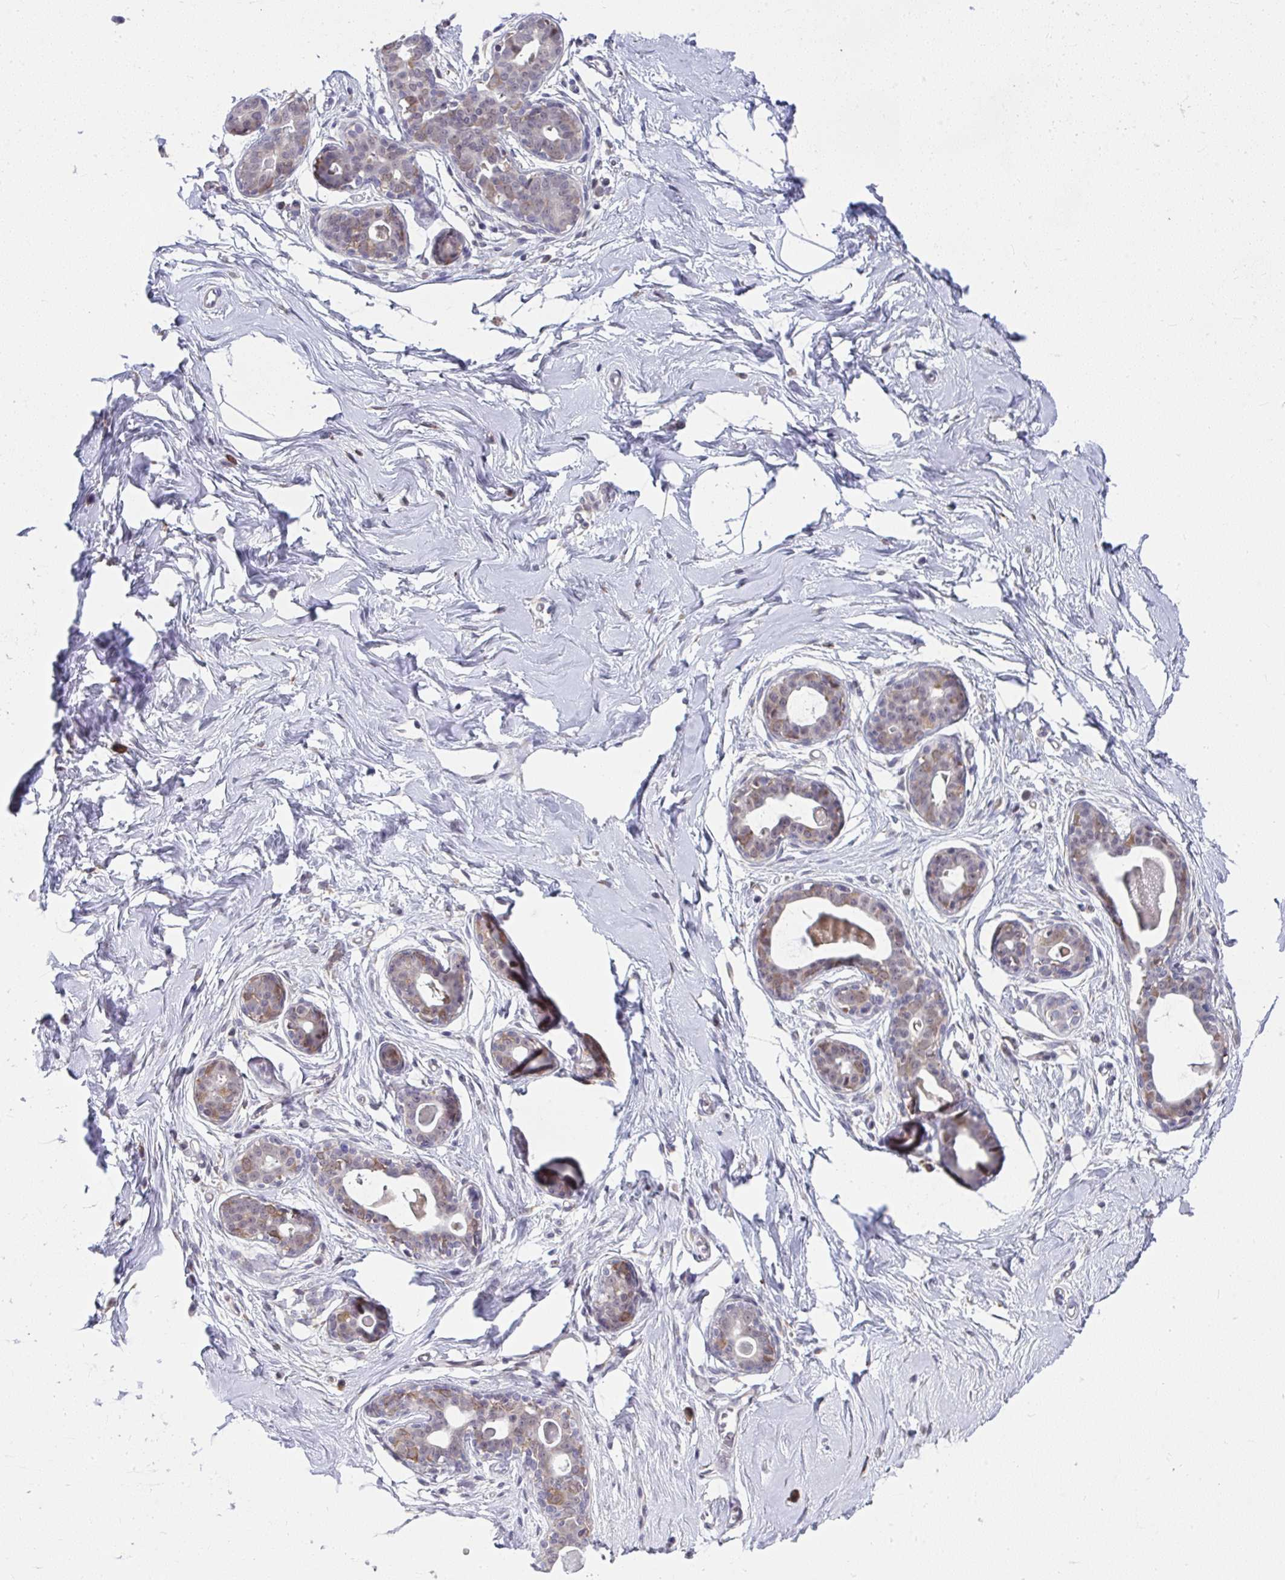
{"staining": {"intensity": "negative", "quantity": "none", "location": "none"}, "tissue": "breast", "cell_type": "Adipocytes", "image_type": "normal", "snomed": [{"axis": "morphology", "description": "Normal tissue, NOS"}, {"axis": "topography", "description": "Breast"}], "caption": "The photomicrograph demonstrates no staining of adipocytes in benign breast.", "gene": "NMNAT1", "patient": {"sex": "female", "age": 45}}